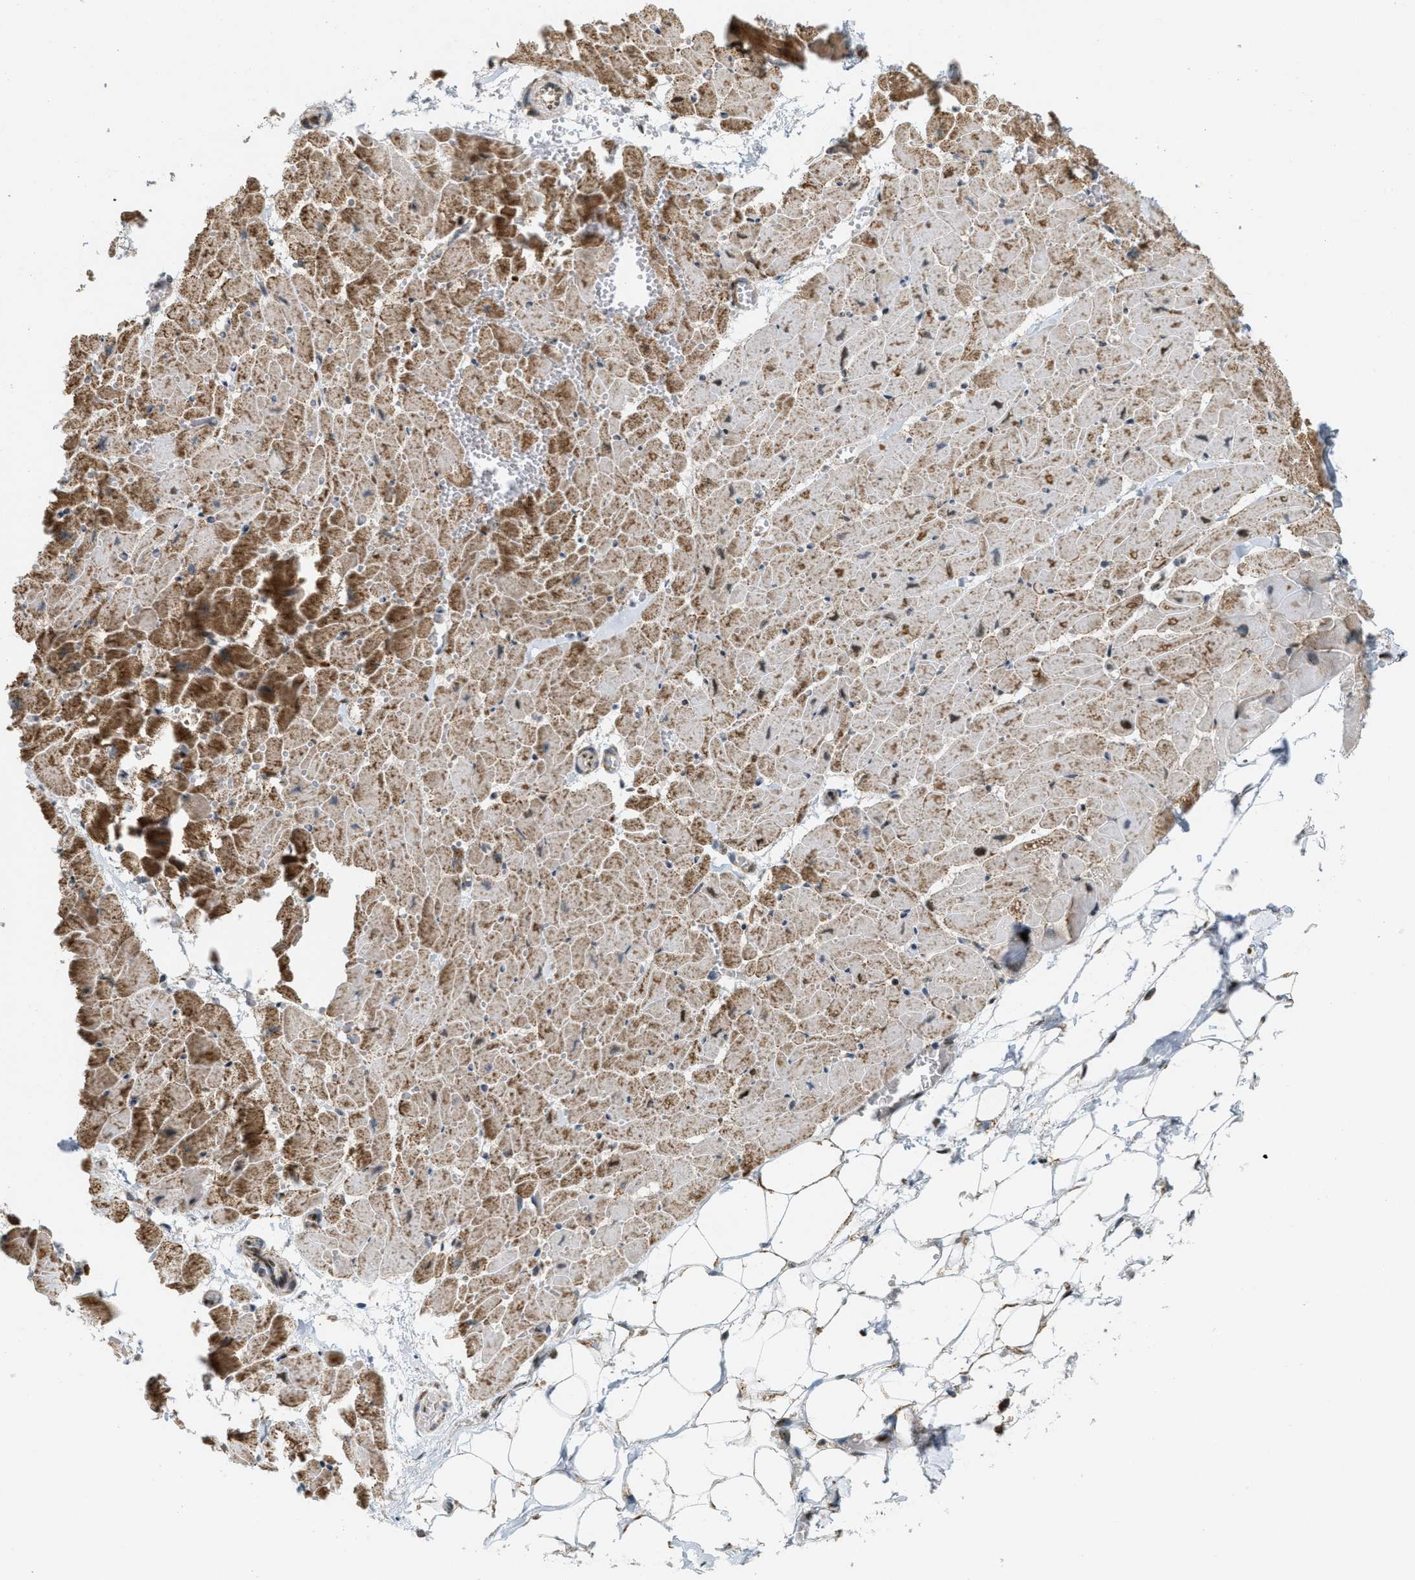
{"staining": {"intensity": "strong", "quantity": "25%-75%", "location": "cytoplasmic/membranous,nuclear"}, "tissue": "heart muscle", "cell_type": "Cardiomyocytes", "image_type": "normal", "snomed": [{"axis": "morphology", "description": "Normal tissue, NOS"}, {"axis": "topography", "description": "Heart"}], "caption": "The histopathology image demonstrates immunohistochemical staining of unremarkable heart muscle. There is strong cytoplasmic/membranous,nuclear expression is appreciated in about 25%-75% of cardiomyocytes.", "gene": "TLK1", "patient": {"sex": "female", "age": 19}}